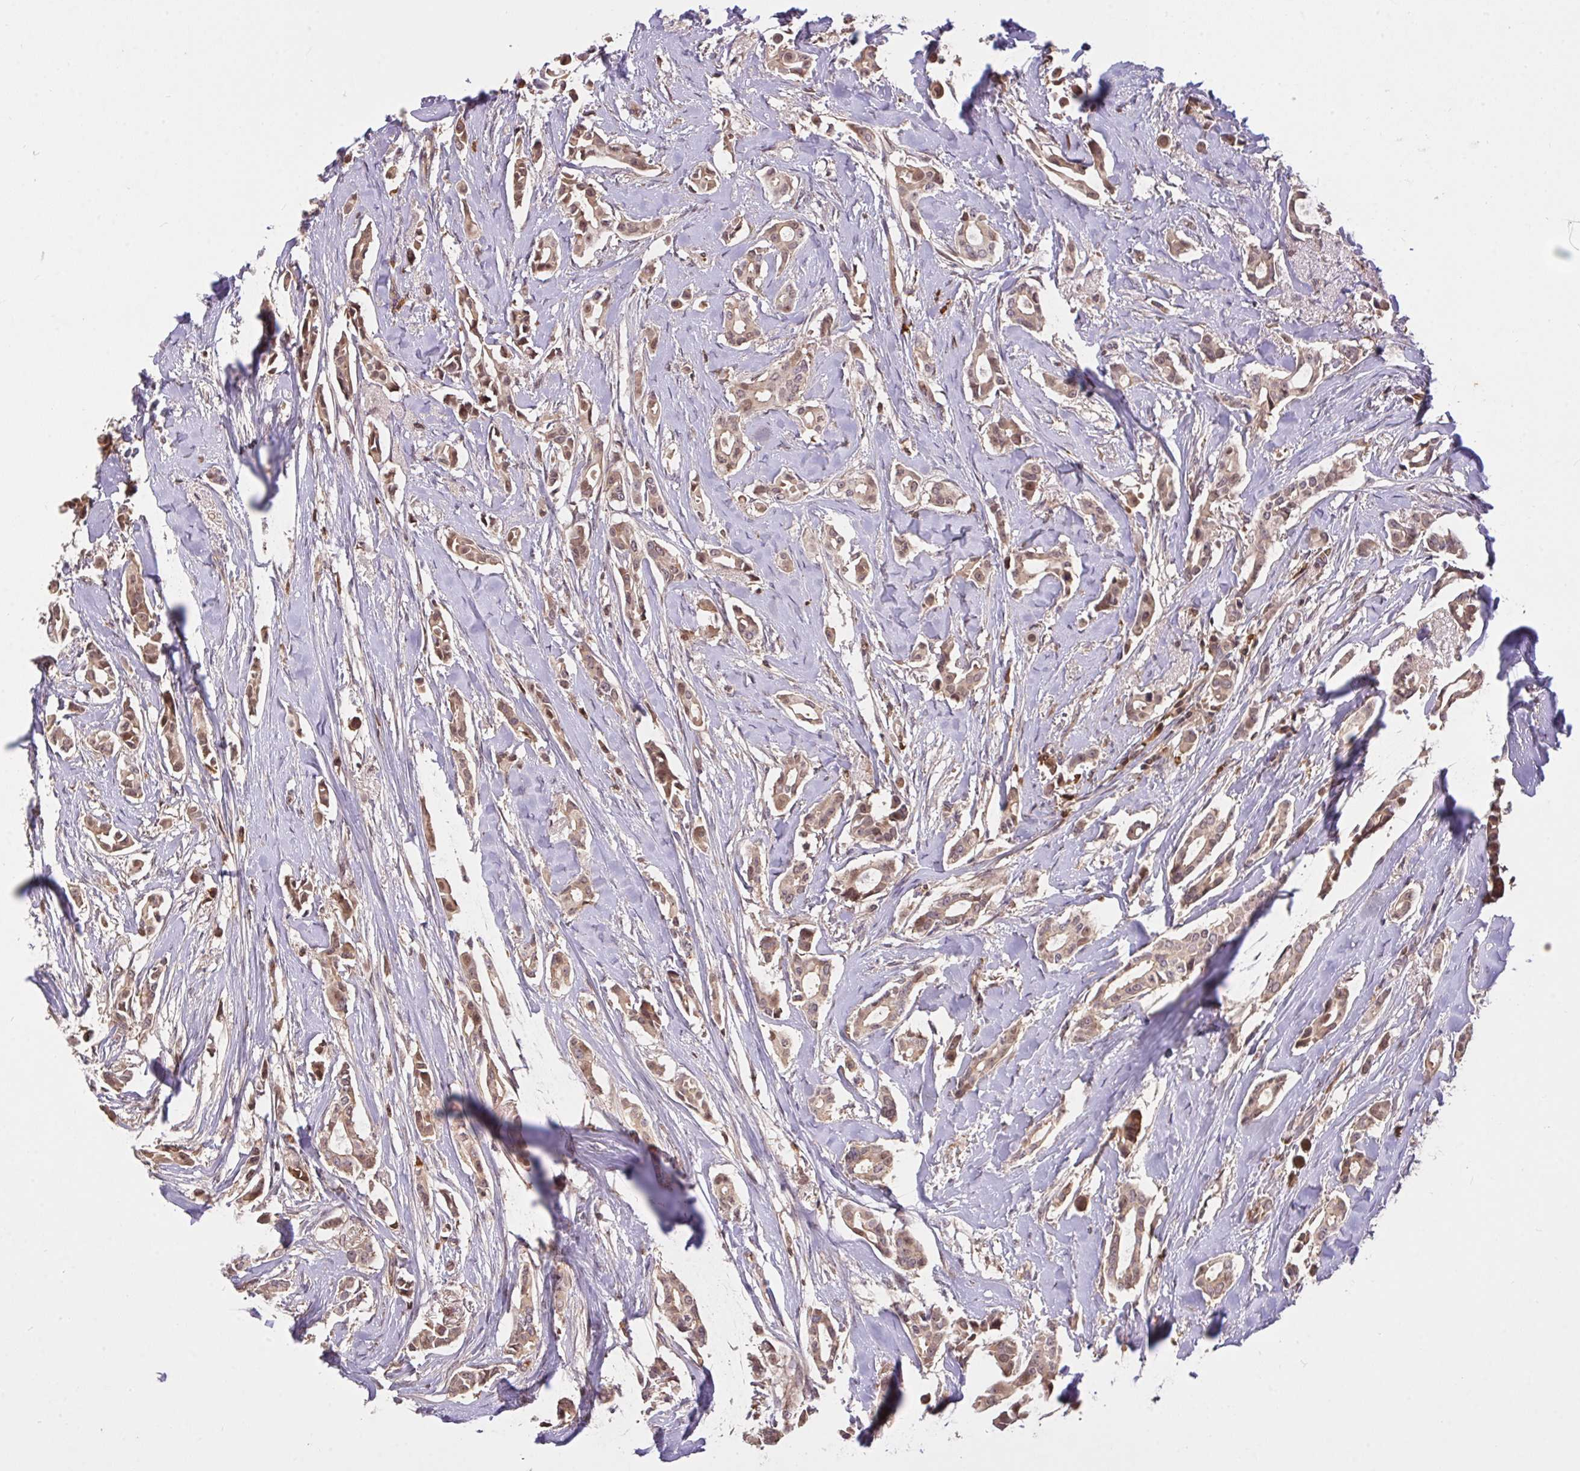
{"staining": {"intensity": "weak", "quantity": "25%-75%", "location": "cytoplasmic/membranous,nuclear"}, "tissue": "breast cancer", "cell_type": "Tumor cells", "image_type": "cancer", "snomed": [{"axis": "morphology", "description": "Duct carcinoma"}, {"axis": "topography", "description": "Breast"}], "caption": "Breast cancer (infiltrating ductal carcinoma) stained for a protein (brown) displays weak cytoplasmic/membranous and nuclear positive staining in about 25%-75% of tumor cells.", "gene": "FCER1A", "patient": {"sex": "female", "age": 64}}